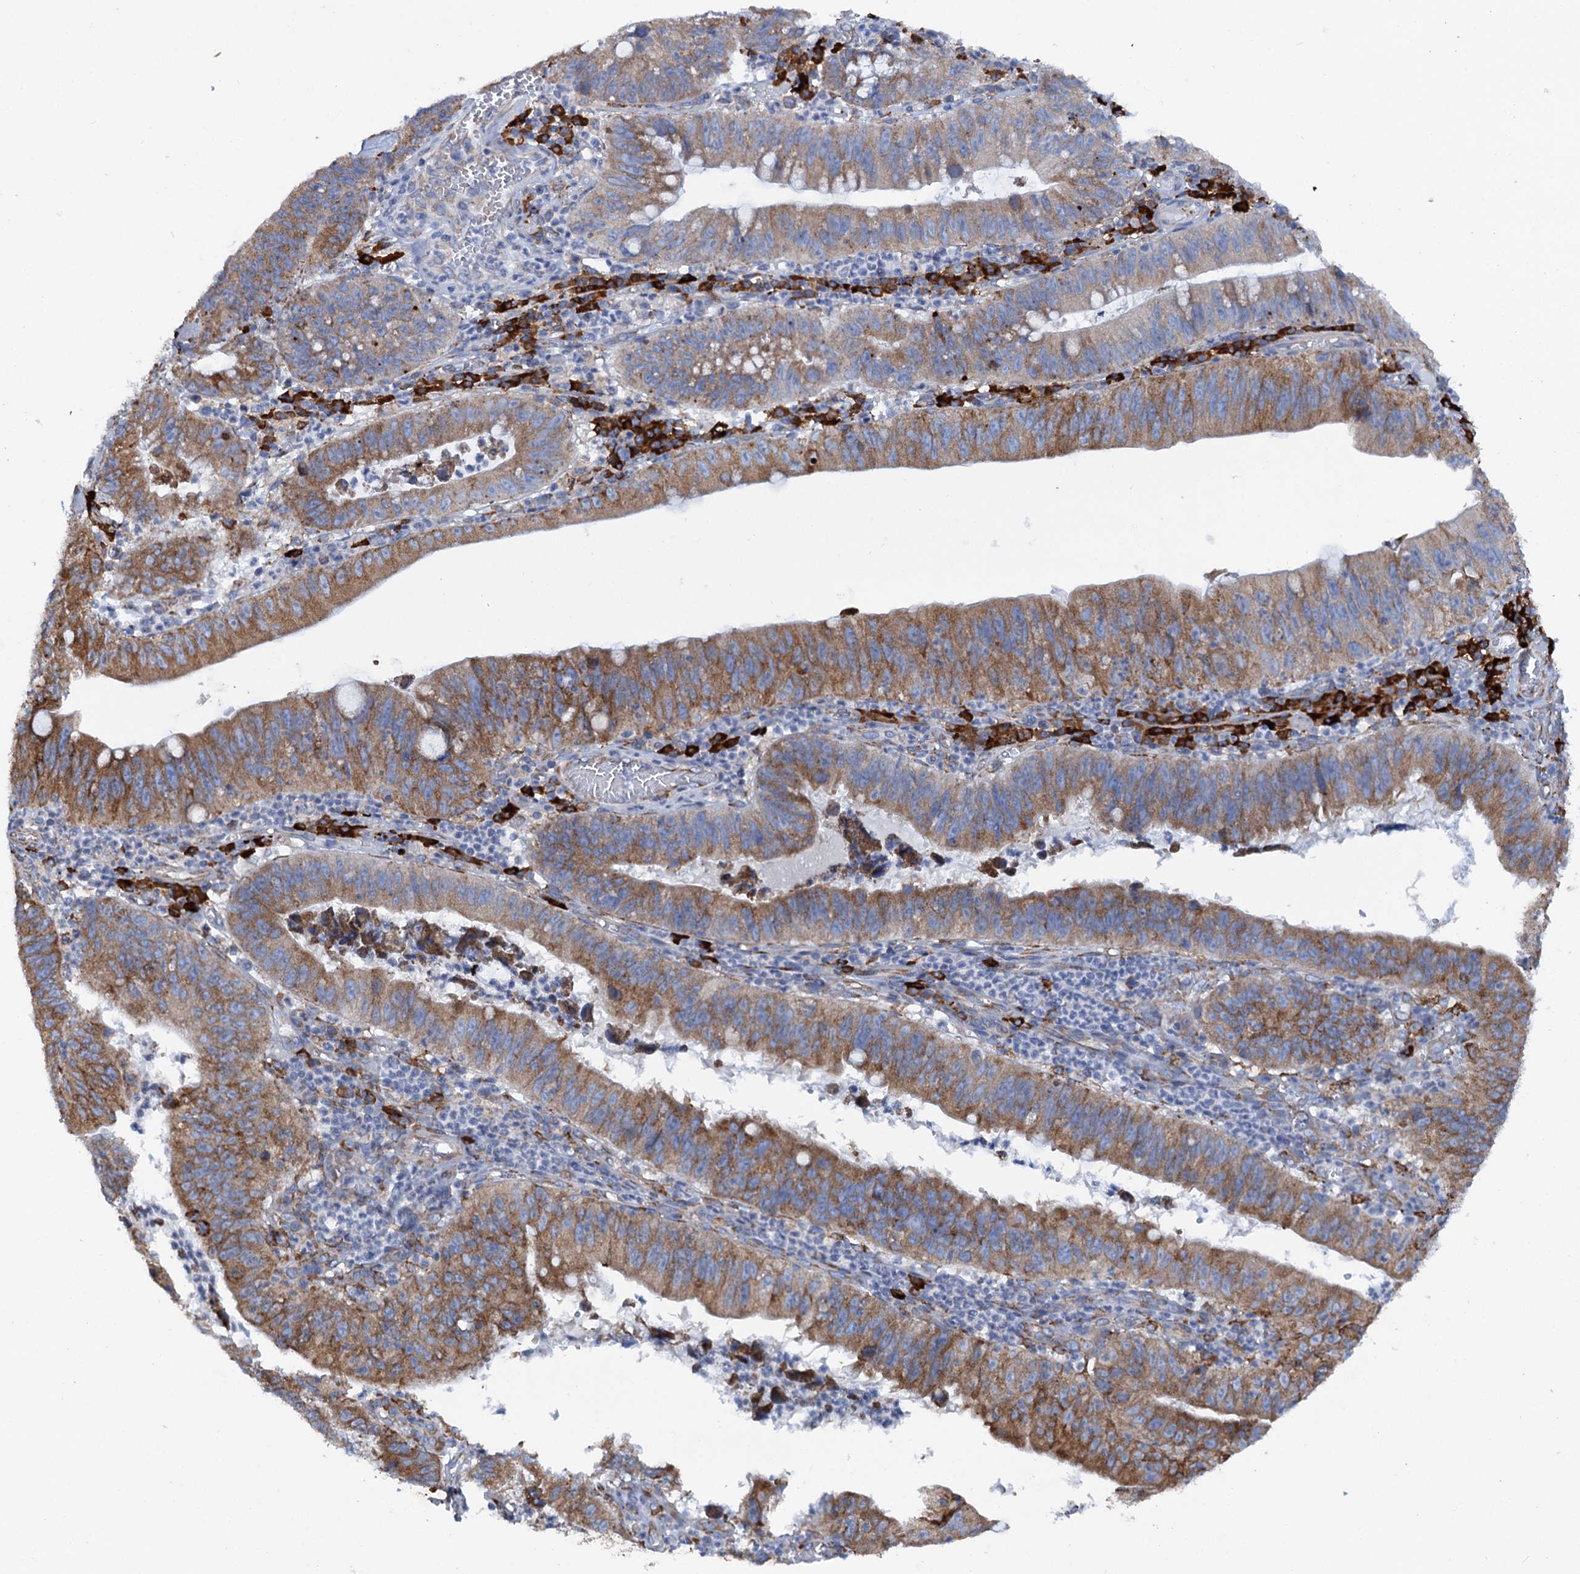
{"staining": {"intensity": "moderate", "quantity": ">75%", "location": "cytoplasmic/membranous"}, "tissue": "stomach cancer", "cell_type": "Tumor cells", "image_type": "cancer", "snomed": [{"axis": "morphology", "description": "Adenocarcinoma, NOS"}, {"axis": "topography", "description": "Stomach"}], "caption": "Stomach cancer (adenocarcinoma) stained with IHC reveals moderate cytoplasmic/membranous staining in about >75% of tumor cells. The protein is shown in brown color, while the nuclei are stained blue.", "gene": "SHE", "patient": {"sex": "male", "age": 59}}